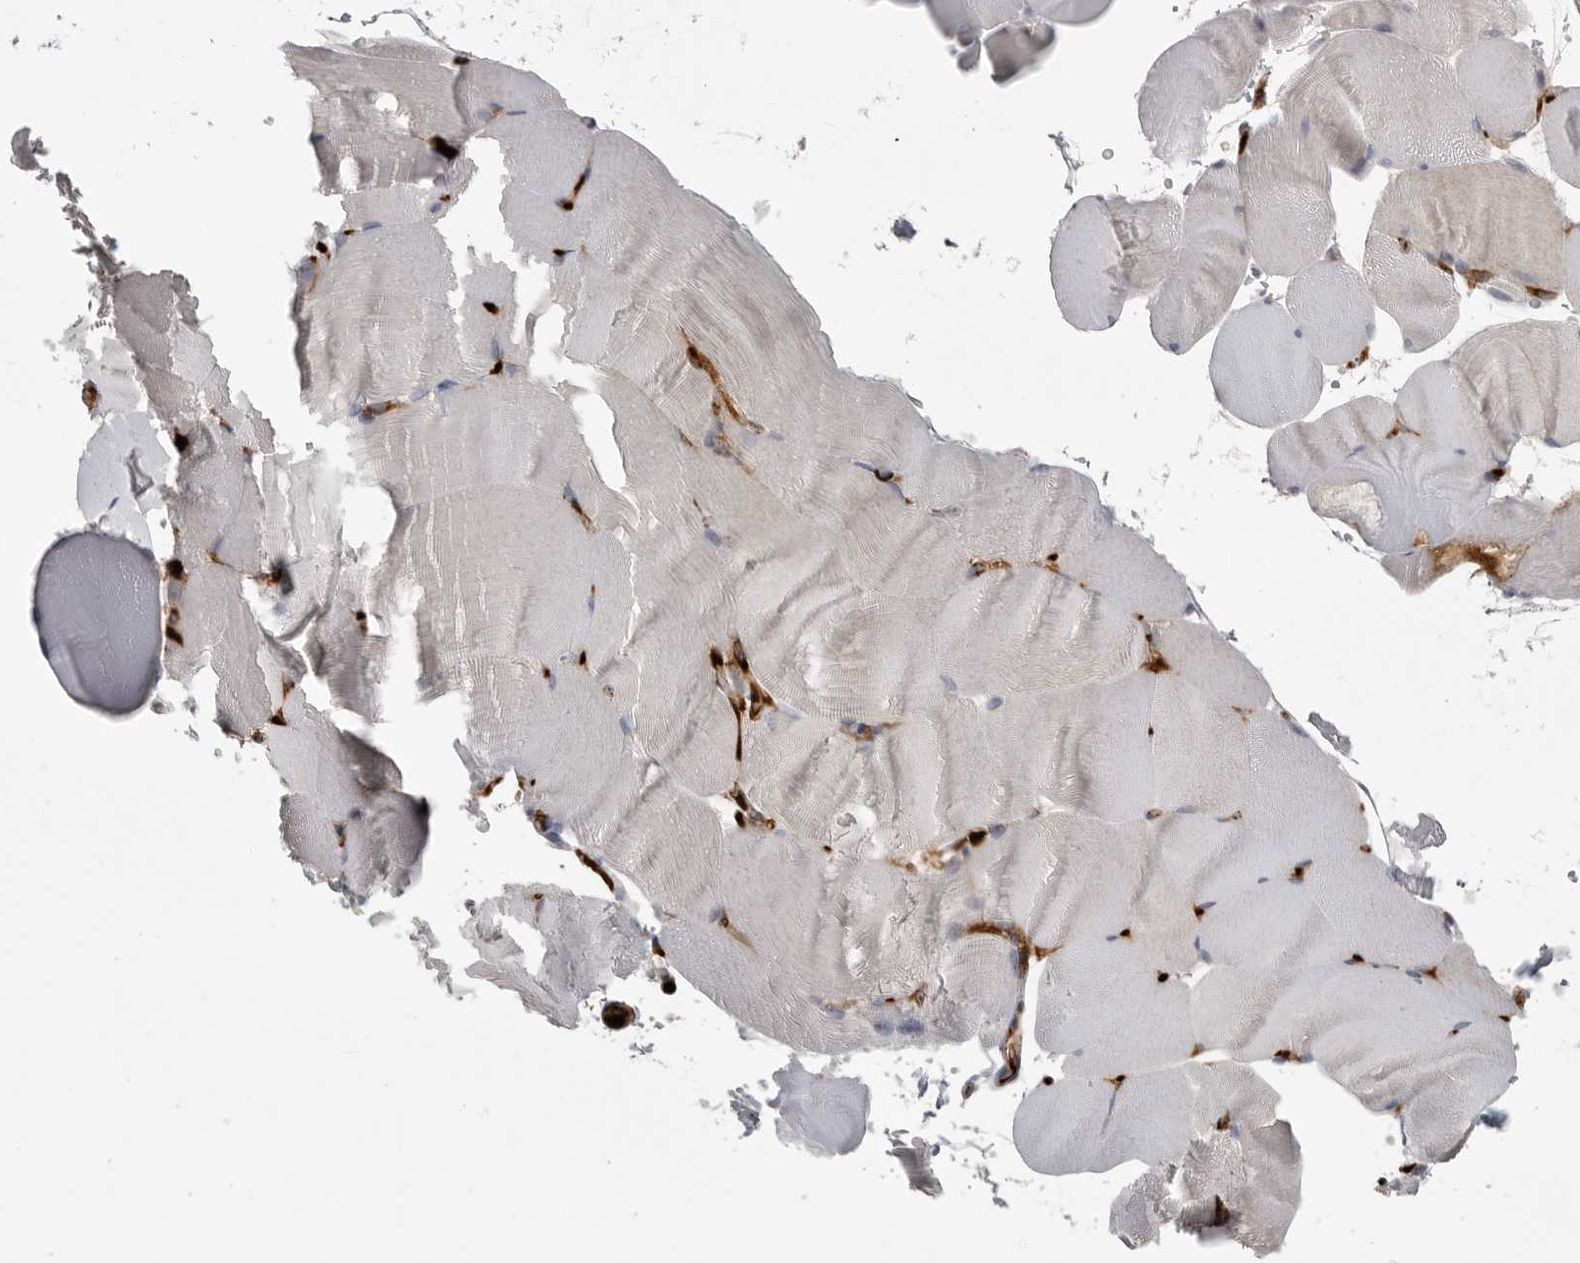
{"staining": {"intensity": "moderate", "quantity": "<25%", "location": "cytoplasmic/membranous"}, "tissue": "skeletal muscle", "cell_type": "Myocytes", "image_type": "normal", "snomed": [{"axis": "morphology", "description": "Normal tissue, NOS"}, {"axis": "topography", "description": "Skeletal muscle"}, {"axis": "topography", "description": "Parathyroid gland"}], "caption": "A photomicrograph of skeletal muscle stained for a protein shows moderate cytoplasmic/membranous brown staining in myocytes.", "gene": "SERPING1", "patient": {"sex": "female", "age": 37}}